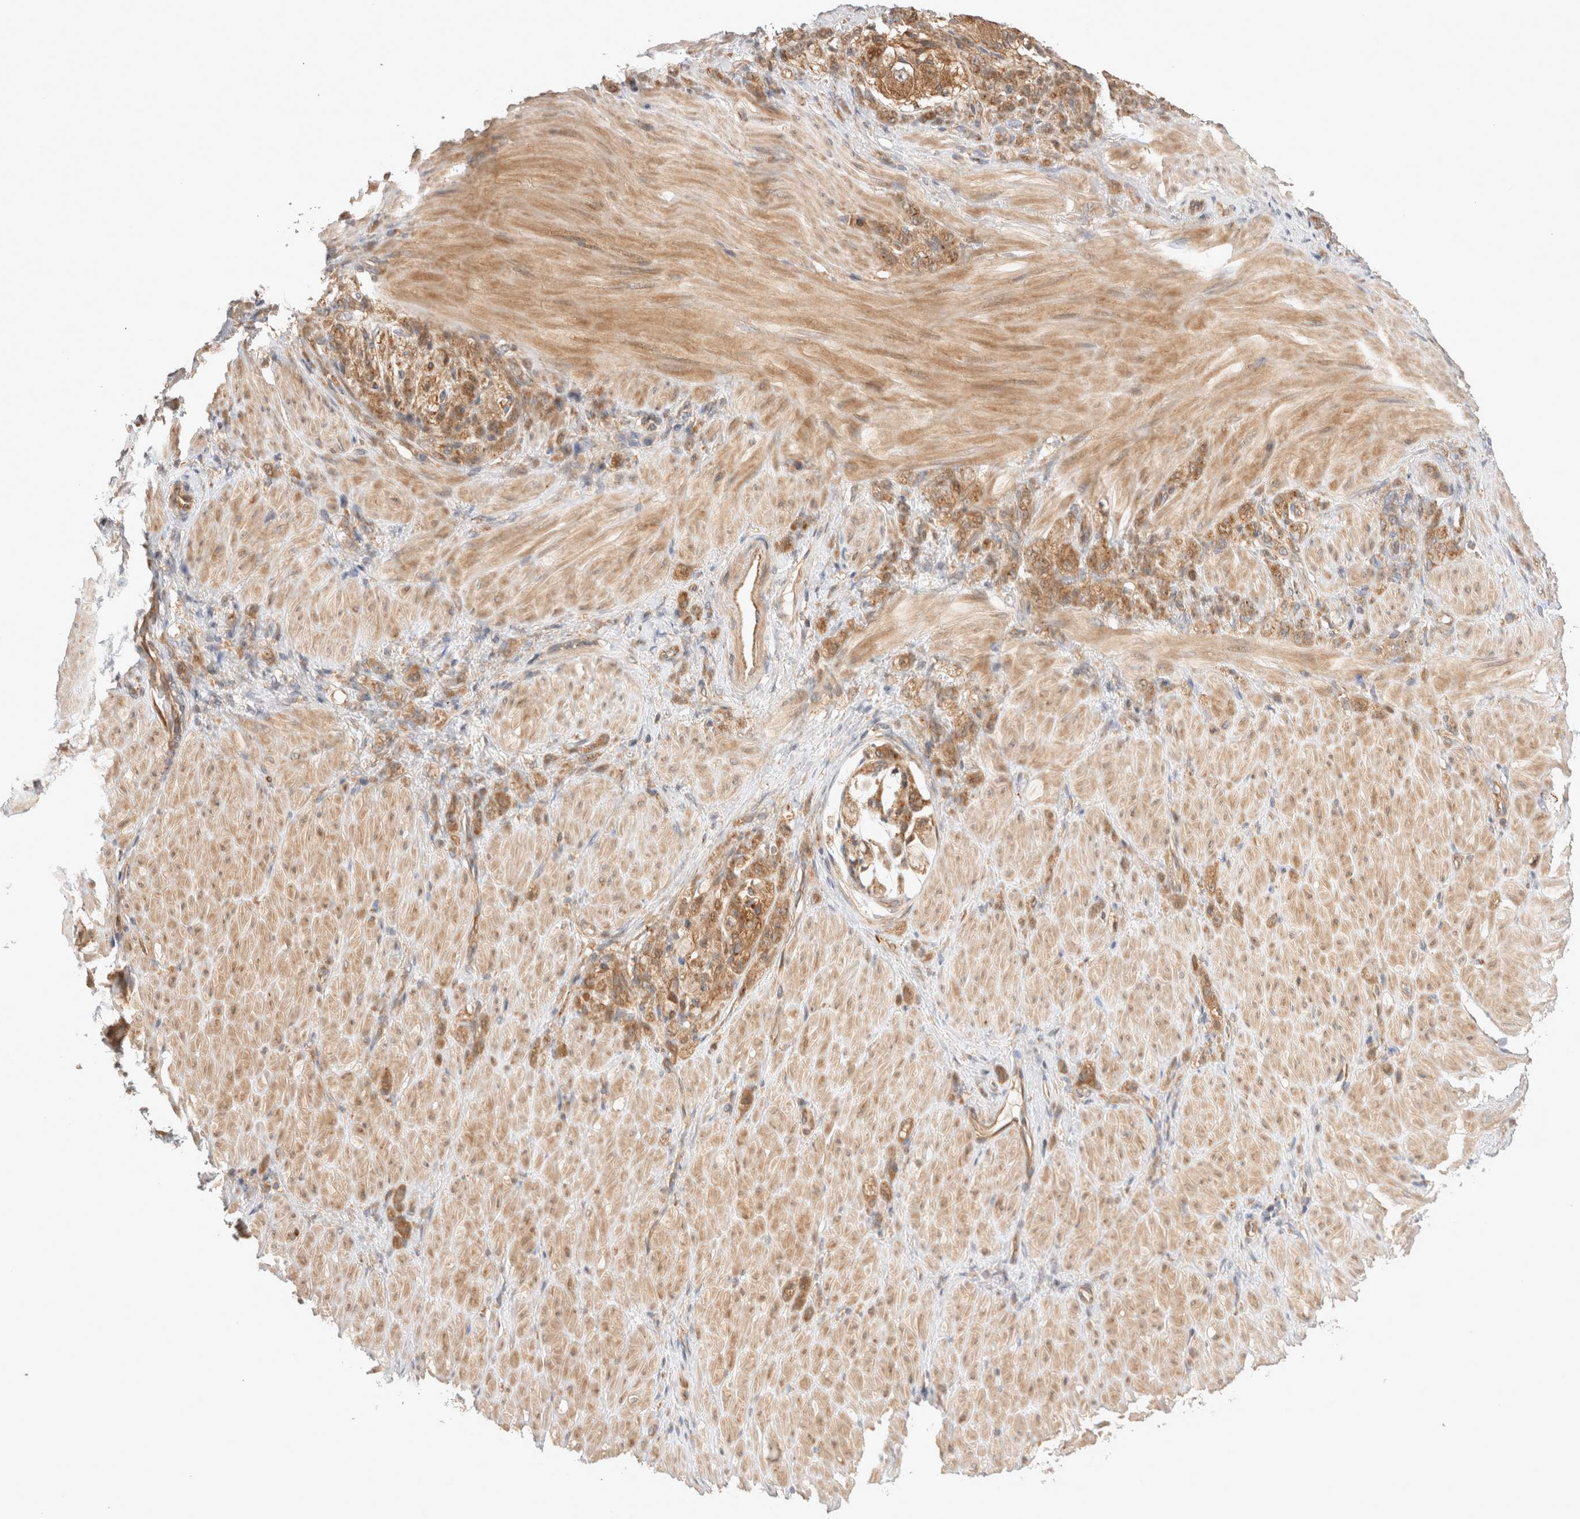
{"staining": {"intensity": "moderate", "quantity": ">75%", "location": "cytoplasmic/membranous"}, "tissue": "stomach cancer", "cell_type": "Tumor cells", "image_type": "cancer", "snomed": [{"axis": "morphology", "description": "Normal tissue, NOS"}, {"axis": "morphology", "description": "Adenocarcinoma, NOS"}, {"axis": "topography", "description": "Stomach"}], "caption": "Stomach adenocarcinoma tissue reveals moderate cytoplasmic/membranous expression in approximately >75% of tumor cells The staining is performed using DAB (3,3'-diaminobenzidine) brown chromogen to label protein expression. The nuclei are counter-stained blue using hematoxylin.", "gene": "VPS28", "patient": {"sex": "male", "age": 82}}